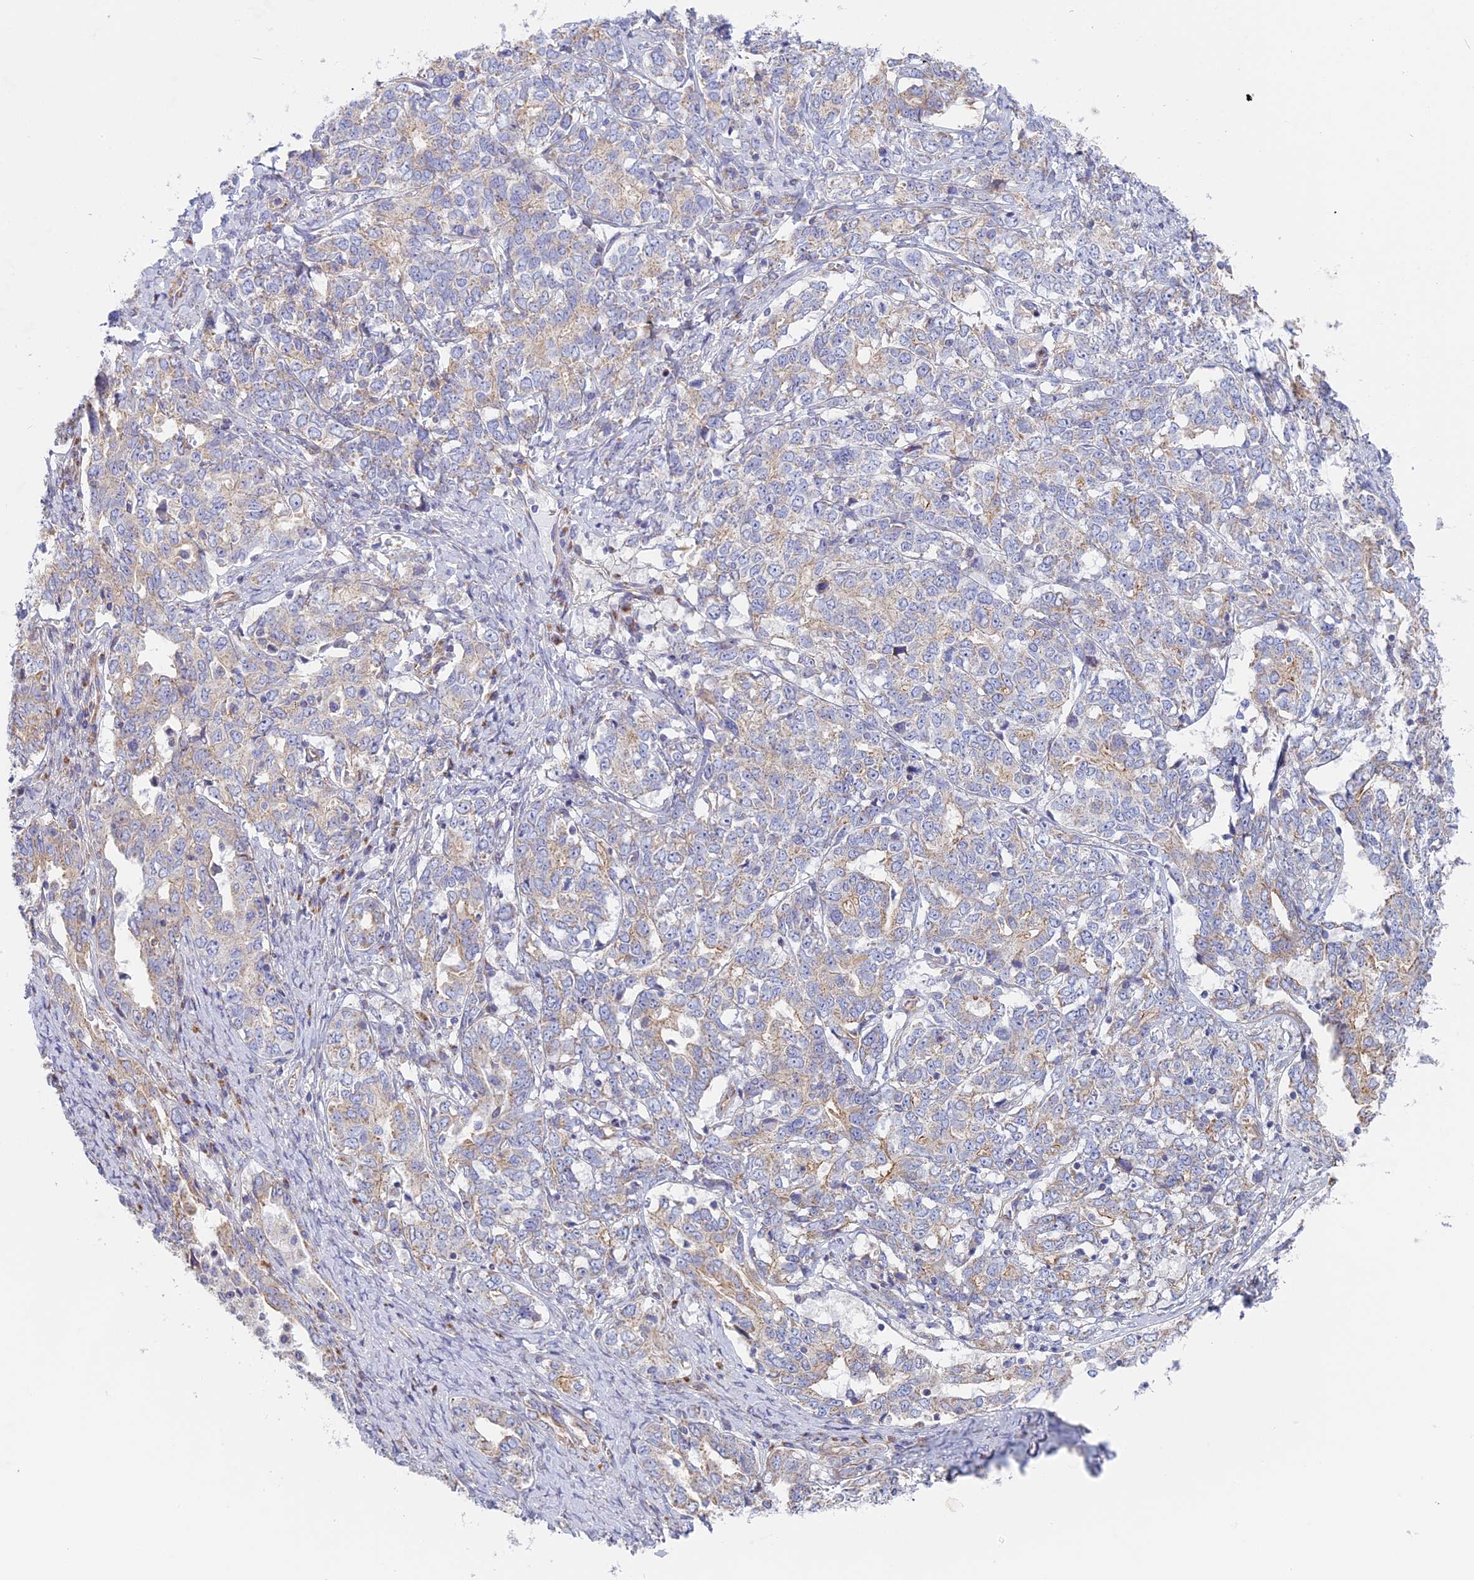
{"staining": {"intensity": "weak", "quantity": "<25%", "location": "cytoplasmic/membranous"}, "tissue": "ovarian cancer", "cell_type": "Tumor cells", "image_type": "cancer", "snomed": [{"axis": "morphology", "description": "Carcinoma, endometroid"}, {"axis": "topography", "description": "Ovary"}], "caption": "DAB immunohistochemical staining of human ovarian endometroid carcinoma displays no significant positivity in tumor cells.", "gene": "DDA1", "patient": {"sex": "female", "age": 62}}